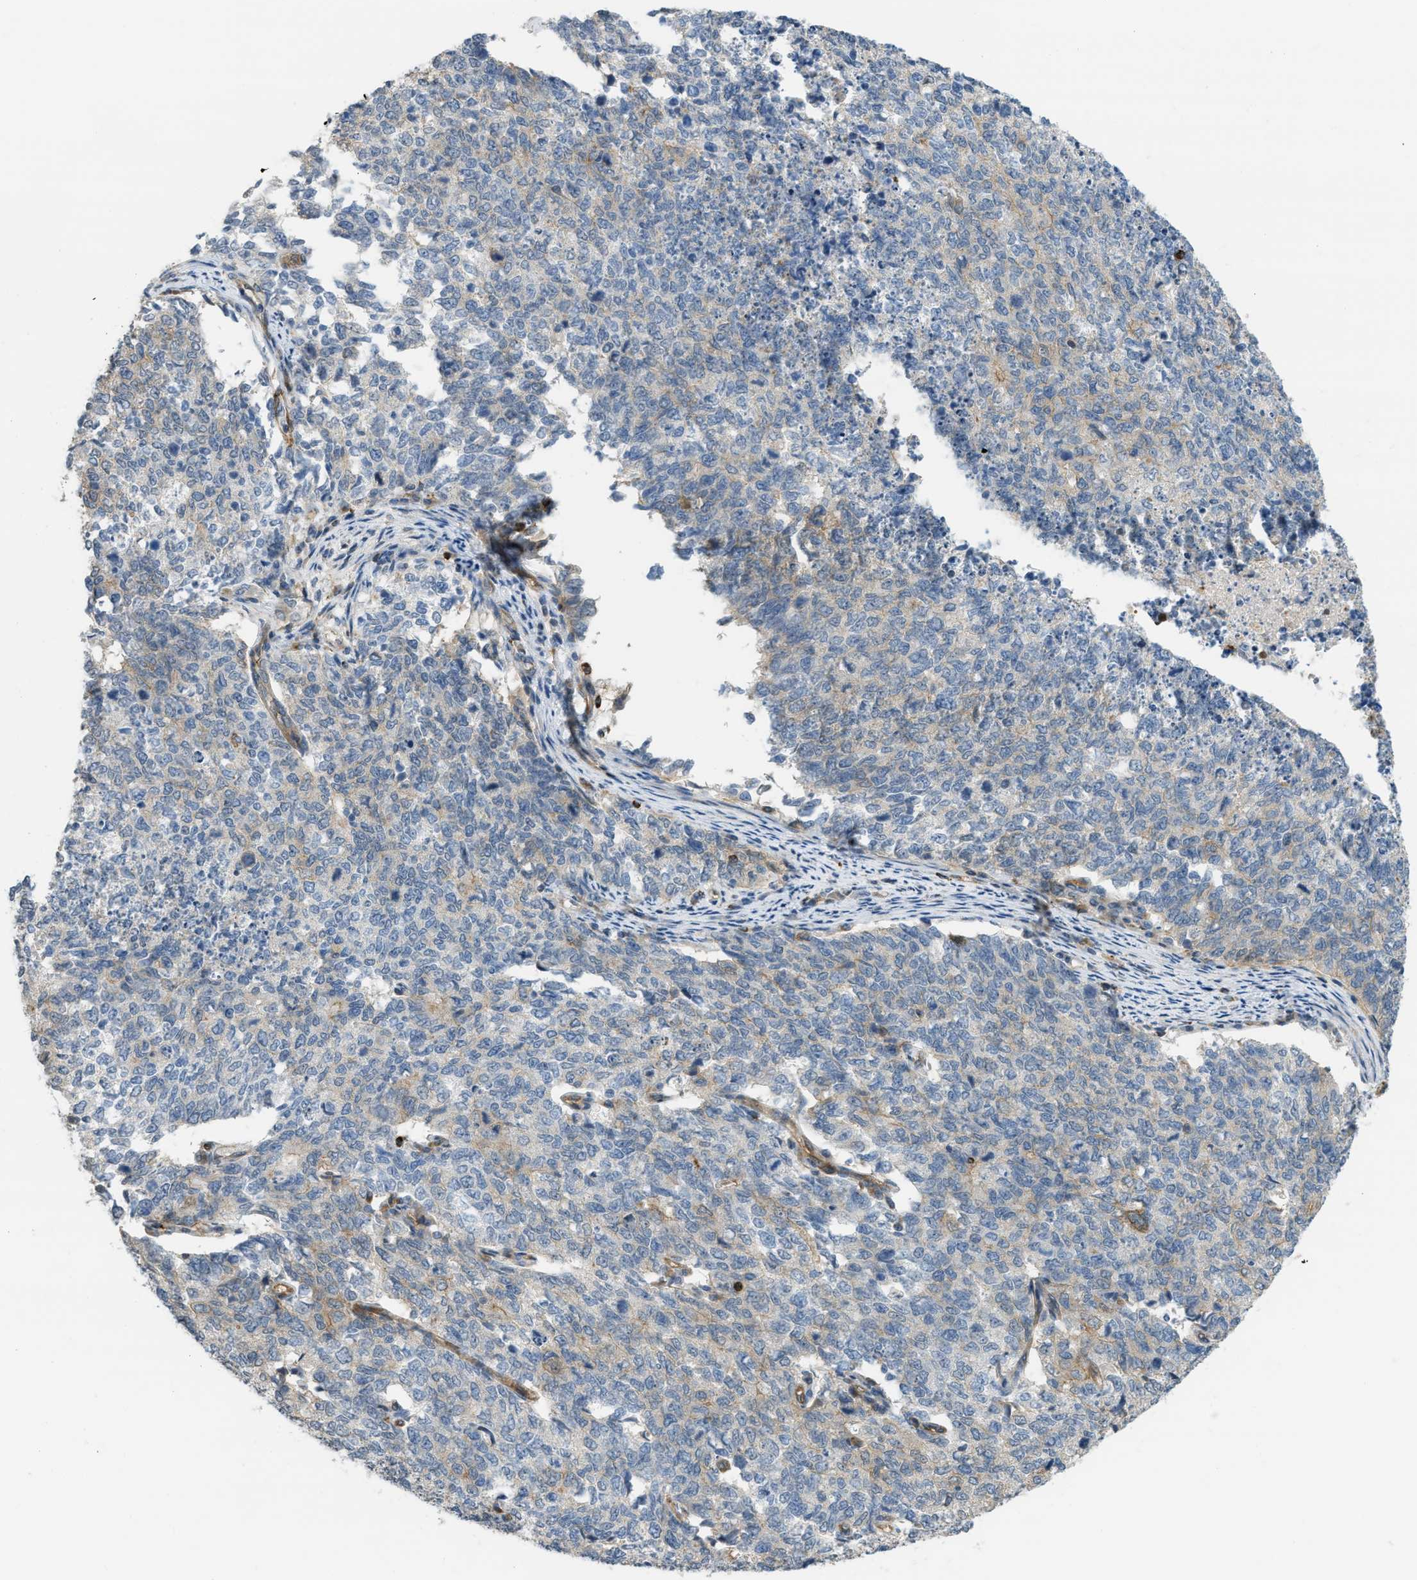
{"staining": {"intensity": "moderate", "quantity": "<25%", "location": "cytoplasmic/membranous"}, "tissue": "cervical cancer", "cell_type": "Tumor cells", "image_type": "cancer", "snomed": [{"axis": "morphology", "description": "Squamous cell carcinoma, NOS"}, {"axis": "topography", "description": "Cervix"}], "caption": "High-power microscopy captured an immunohistochemistry micrograph of cervical squamous cell carcinoma, revealing moderate cytoplasmic/membranous positivity in approximately <25% of tumor cells.", "gene": "KIAA1671", "patient": {"sex": "female", "age": 63}}